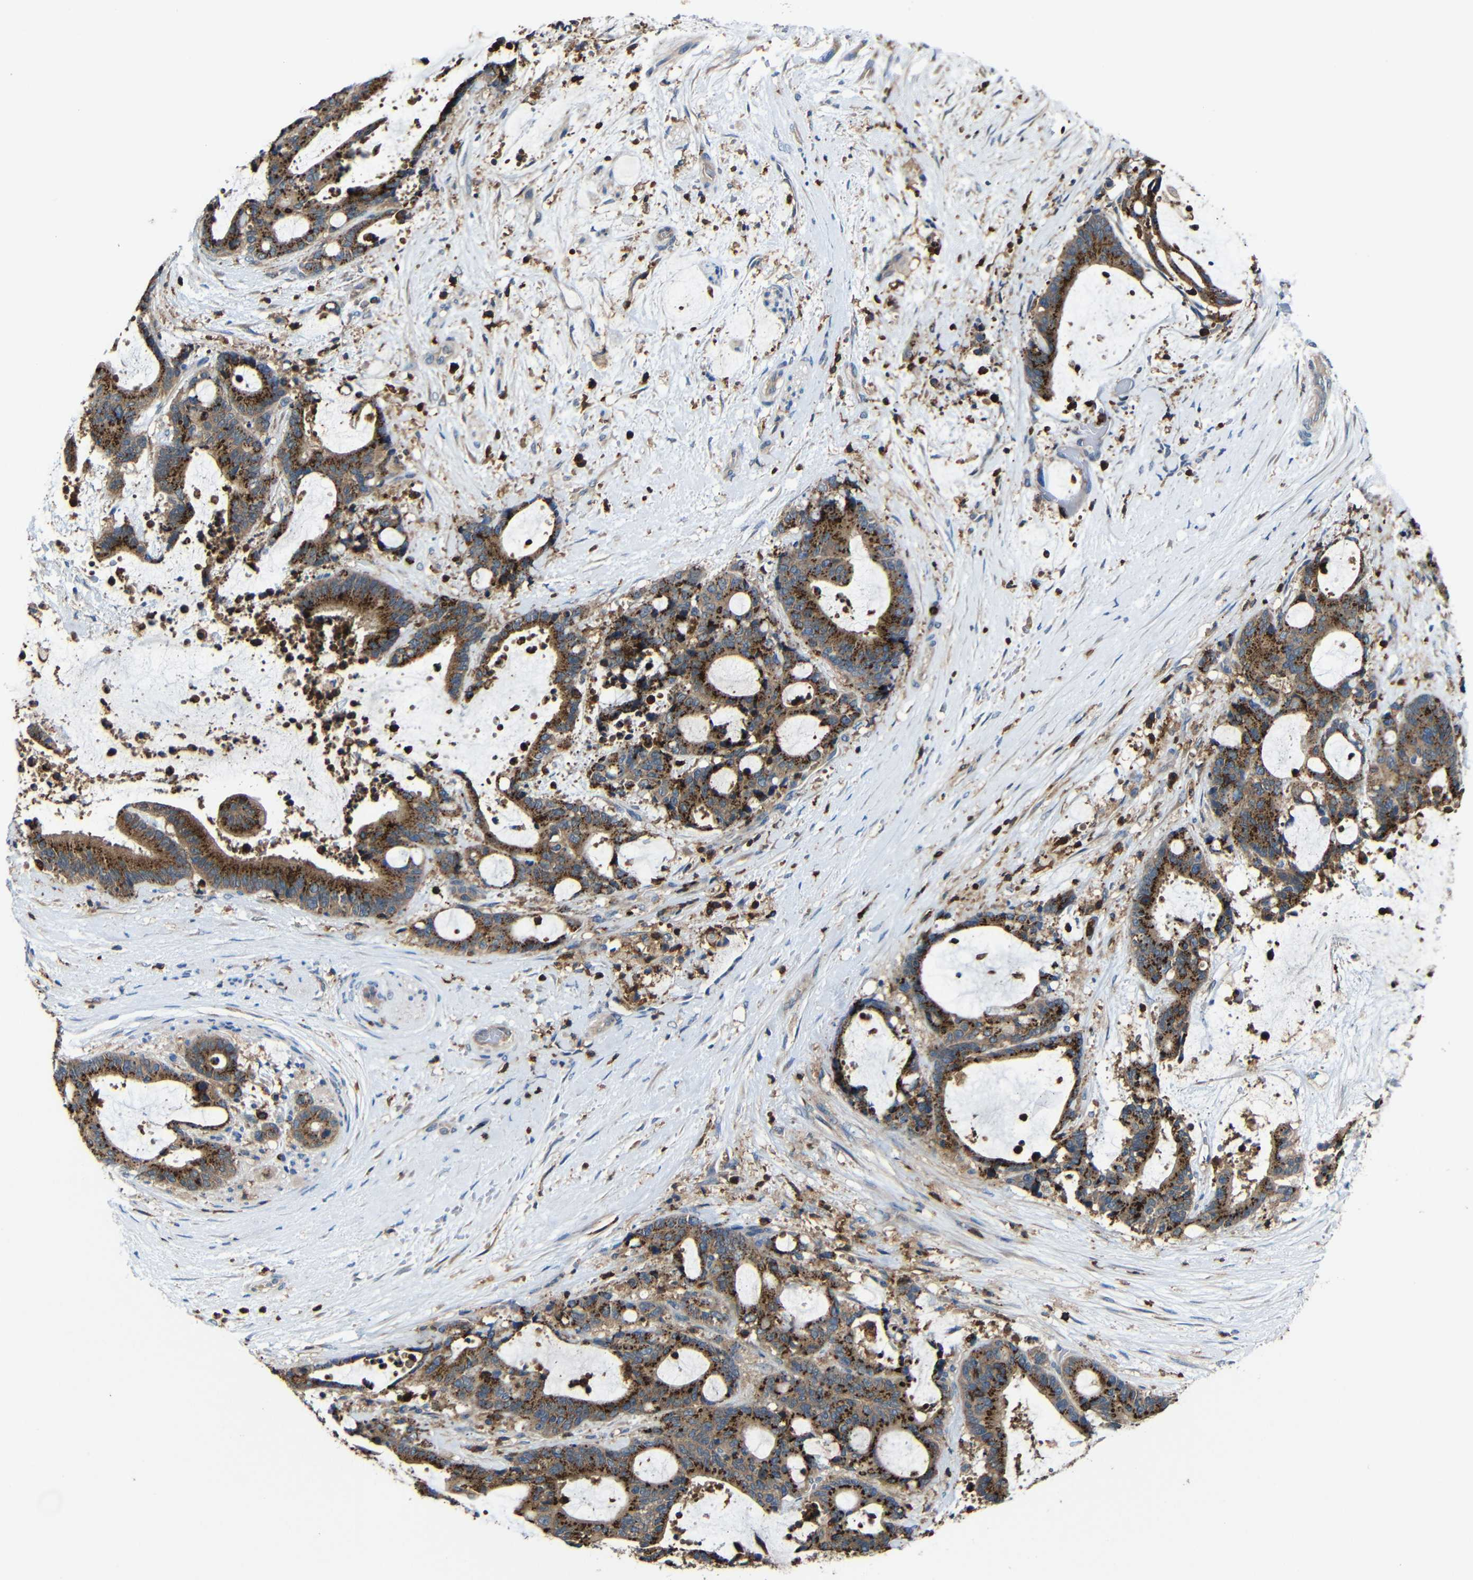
{"staining": {"intensity": "strong", "quantity": ">75%", "location": "cytoplasmic/membranous"}, "tissue": "liver cancer", "cell_type": "Tumor cells", "image_type": "cancer", "snomed": [{"axis": "morphology", "description": "Normal tissue, NOS"}, {"axis": "morphology", "description": "Cholangiocarcinoma"}, {"axis": "topography", "description": "Liver"}, {"axis": "topography", "description": "Peripheral nerve tissue"}], "caption": "IHC of human liver cancer (cholangiocarcinoma) exhibits high levels of strong cytoplasmic/membranous expression in about >75% of tumor cells.", "gene": "P2RY12", "patient": {"sex": "female", "age": 73}}